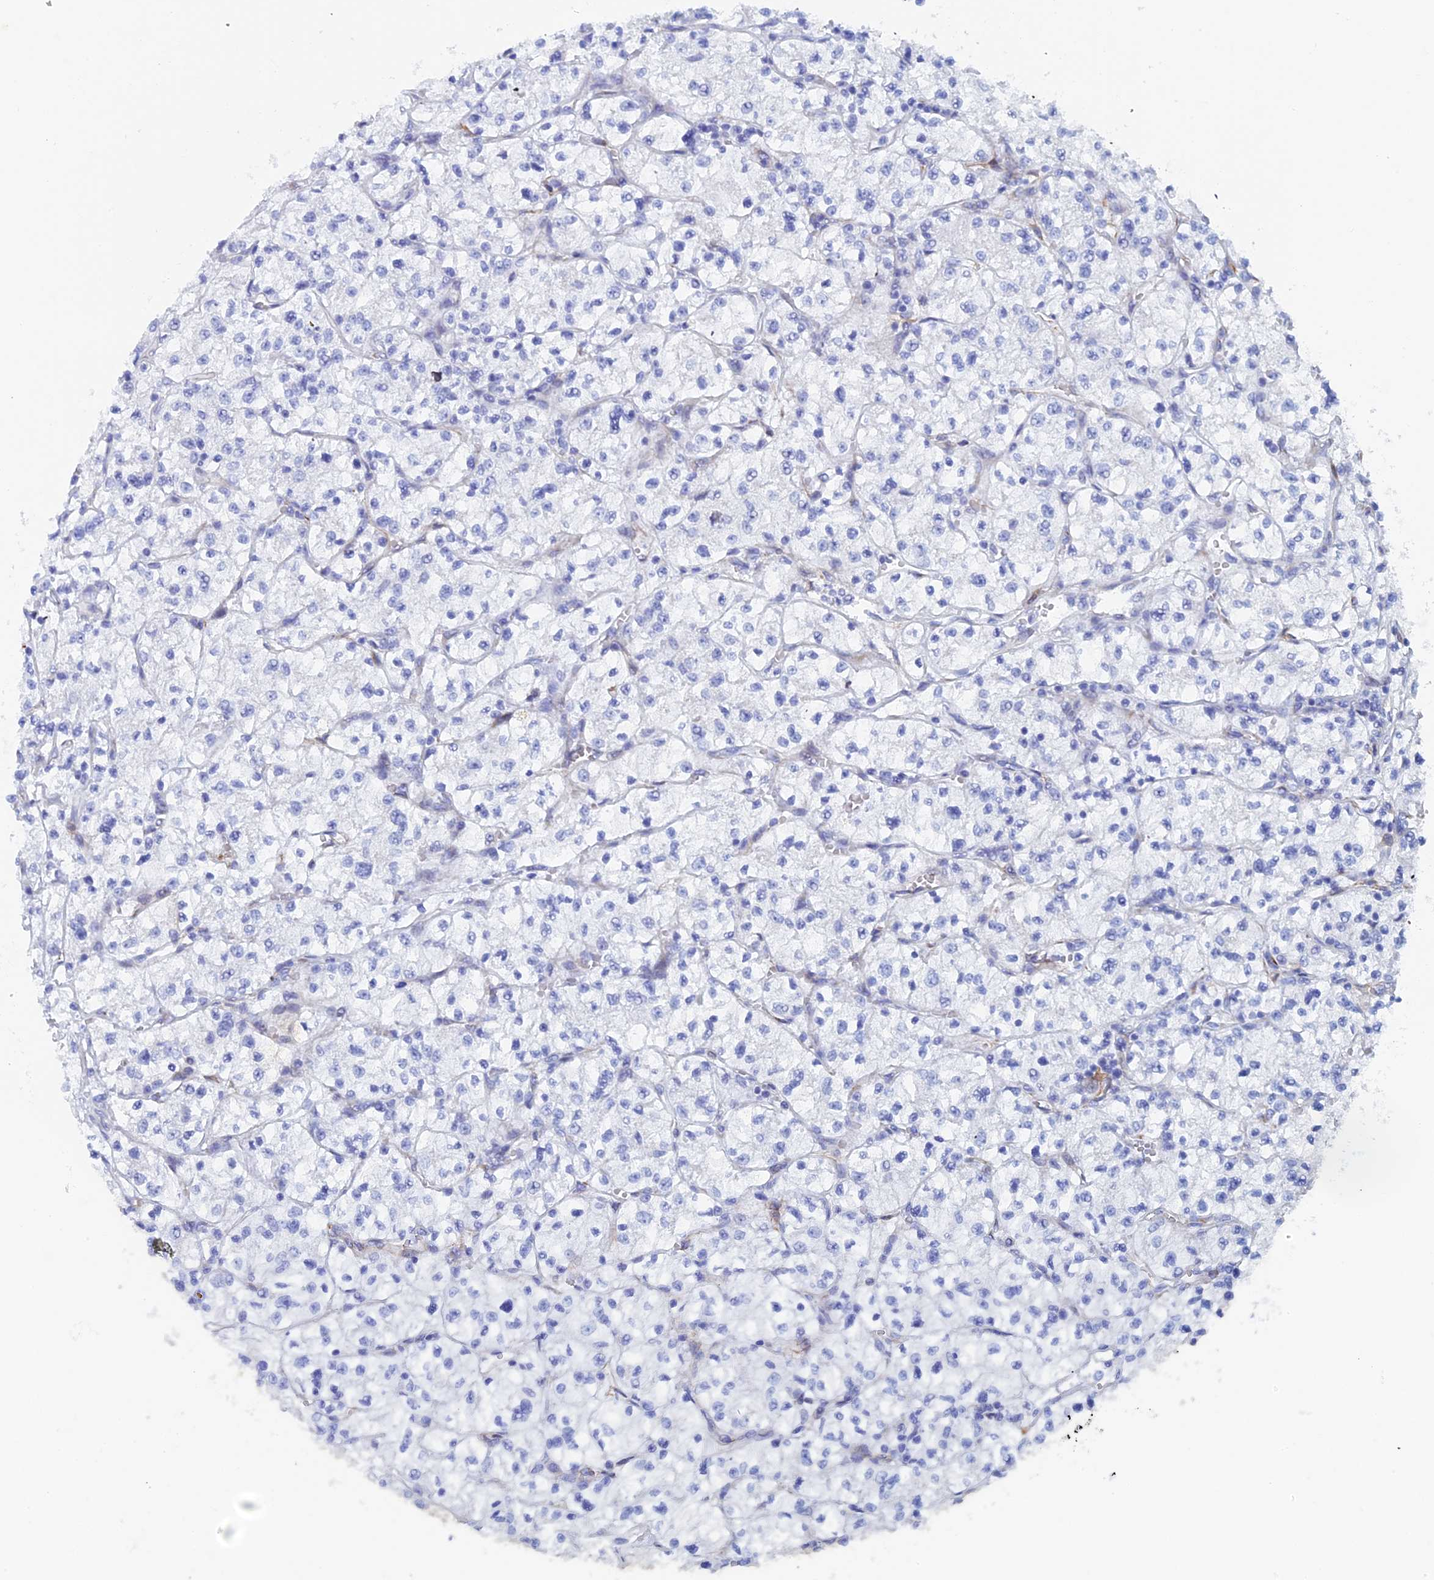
{"staining": {"intensity": "negative", "quantity": "none", "location": "none"}, "tissue": "renal cancer", "cell_type": "Tumor cells", "image_type": "cancer", "snomed": [{"axis": "morphology", "description": "Adenocarcinoma, NOS"}, {"axis": "topography", "description": "Kidney"}], "caption": "Renal cancer was stained to show a protein in brown. There is no significant positivity in tumor cells.", "gene": "COG7", "patient": {"sex": "female", "age": 64}}